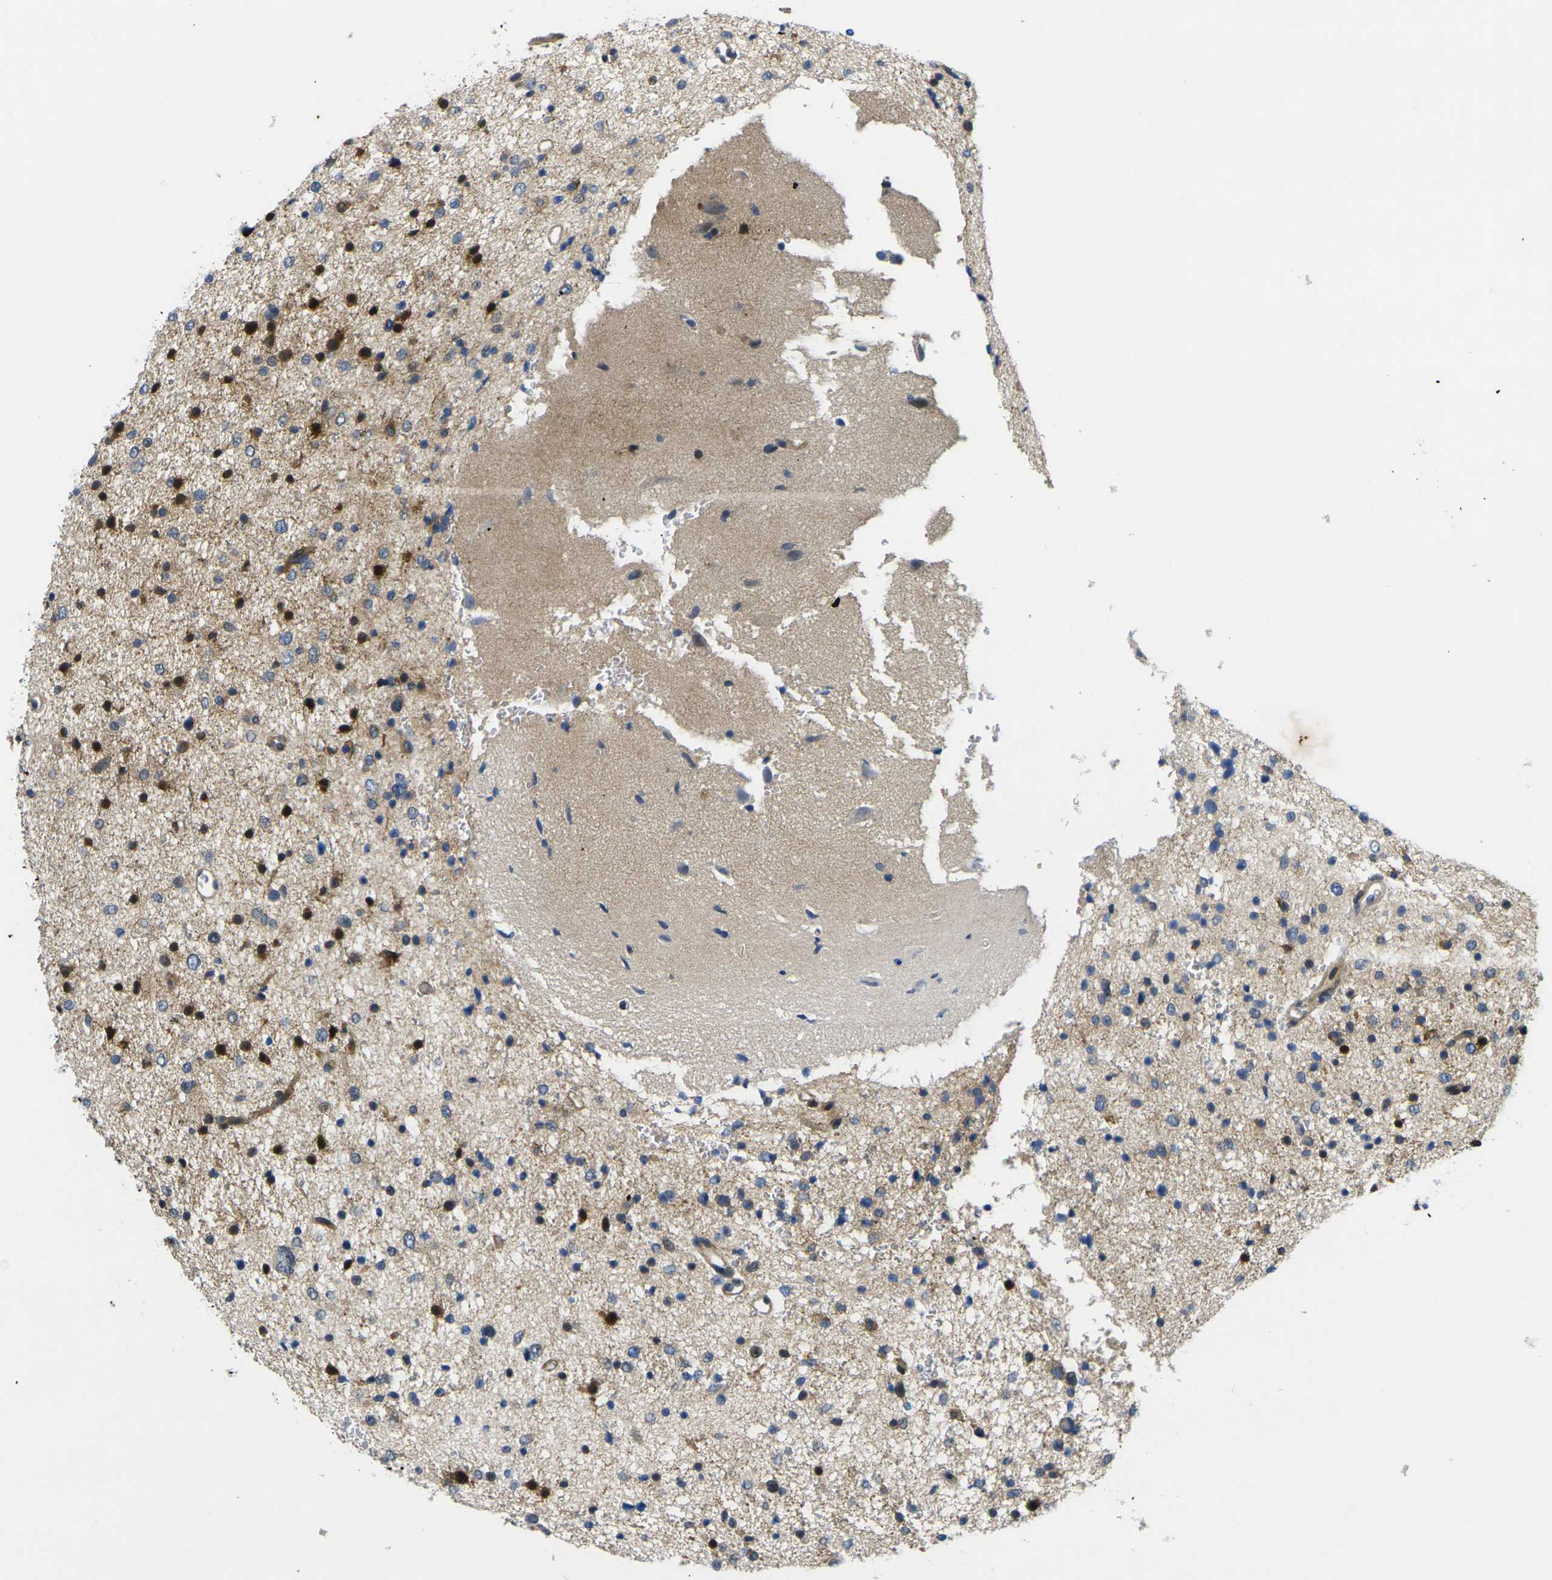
{"staining": {"intensity": "strong", "quantity": "25%-75%", "location": "cytoplasmic/membranous,nuclear"}, "tissue": "glioma", "cell_type": "Tumor cells", "image_type": "cancer", "snomed": [{"axis": "morphology", "description": "Glioma, malignant, Low grade"}, {"axis": "topography", "description": "Brain"}], "caption": "There is high levels of strong cytoplasmic/membranous and nuclear positivity in tumor cells of glioma, as demonstrated by immunohistochemical staining (brown color).", "gene": "ROBO2", "patient": {"sex": "female", "age": 37}}